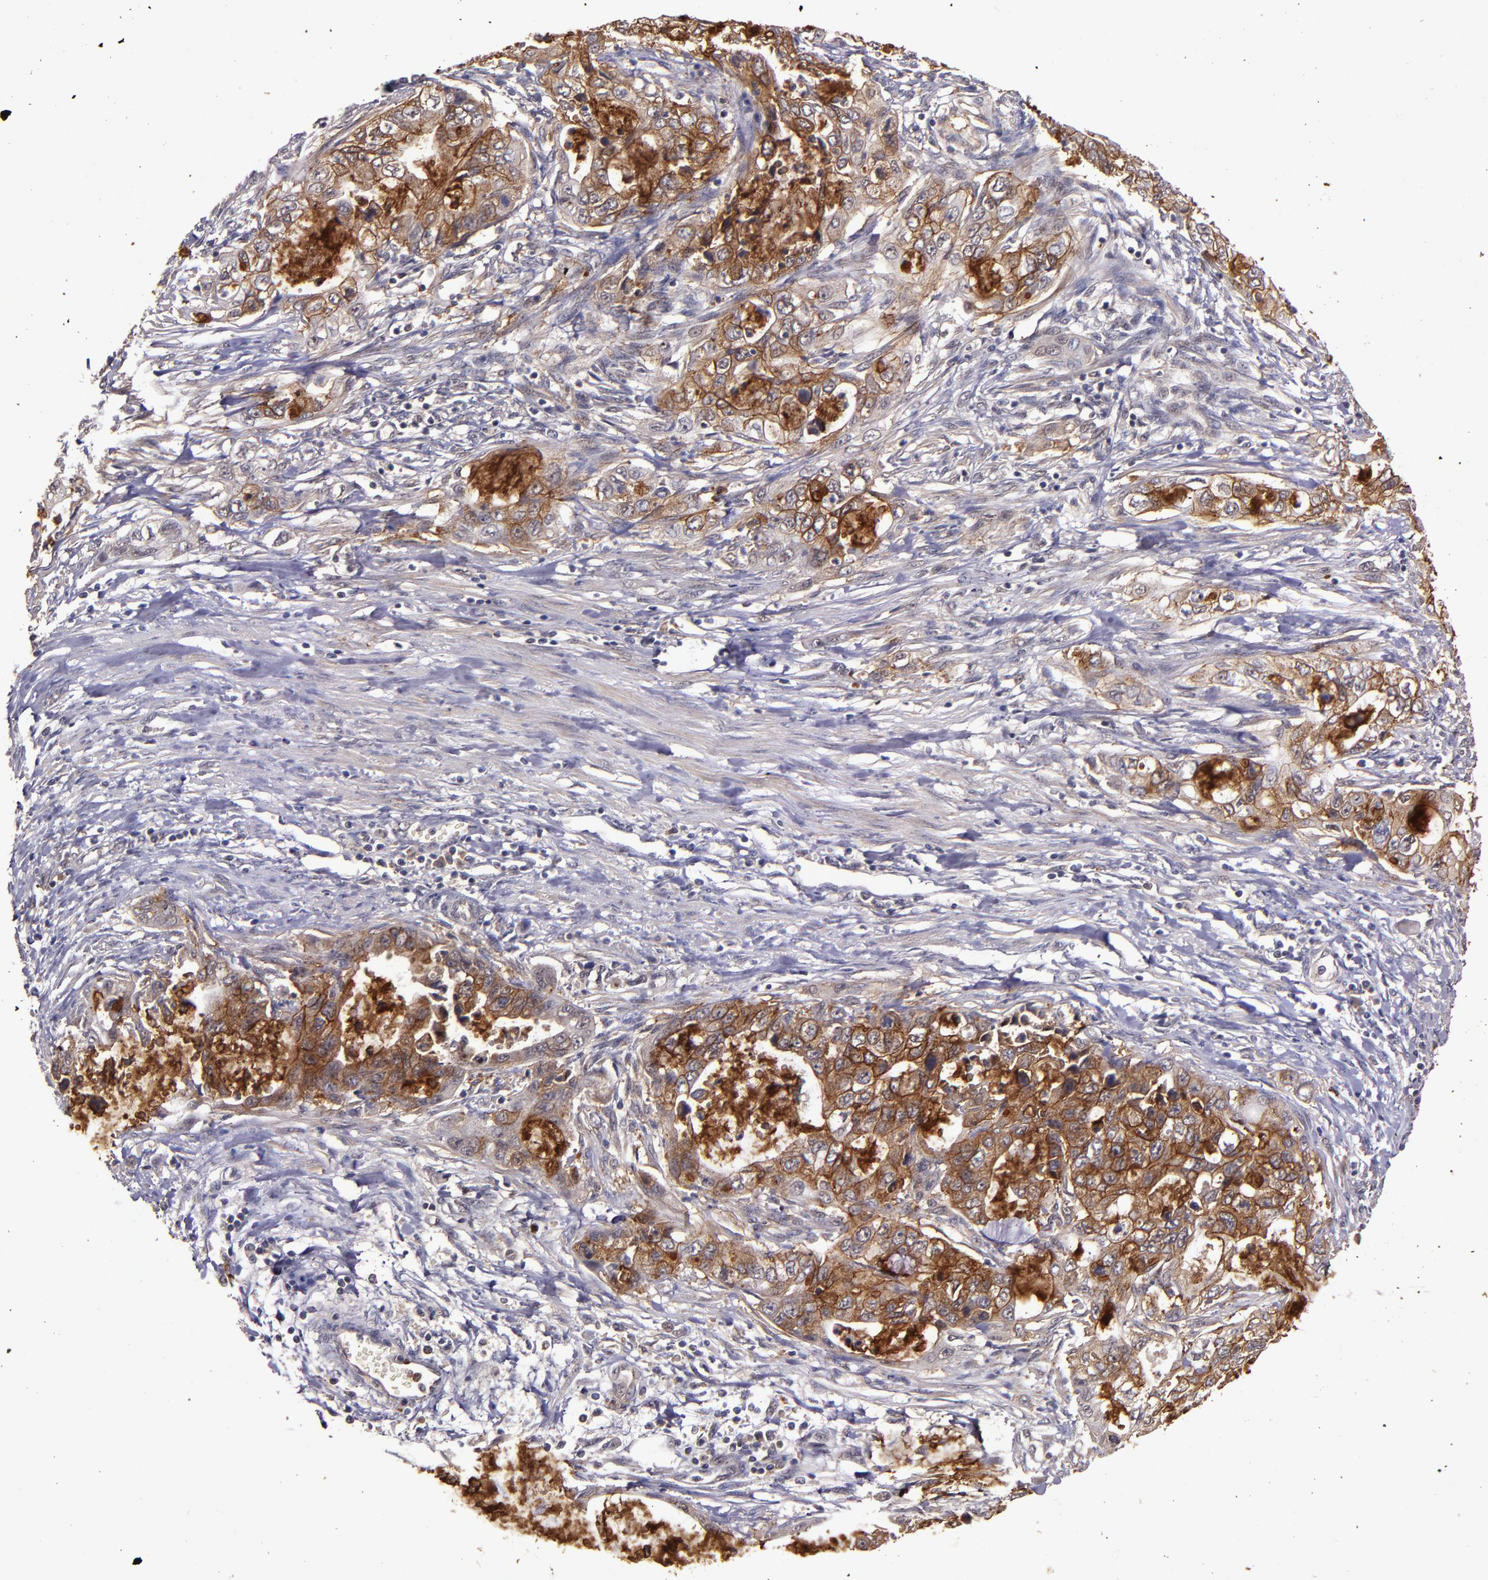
{"staining": {"intensity": "moderate", "quantity": ">75%", "location": "cytoplasmic/membranous"}, "tissue": "stomach cancer", "cell_type": "Tumor cells", "image_type": "cancer", "snomed": [{"axis": "morphology", "description": "Adenocarcinoma, NOS"}, {"axis": "topography", "description": "Stomach, upper"}], "caption": "High-power microscopy captured an immunohistochemistry (IHC) photomicrograph of stomach adenocarcinoma, revealing moderate cytoplasmic/membranous staining in about >75% of tumor cells. The protein is stained brown, and the nuclei are stained in blue (DAB (3,3'-diaminobenzidine) IHC with brightfield microscopy, high magnification).", "gene": "FTSJ1", "patient": {"sex": "female", "age": 52}}